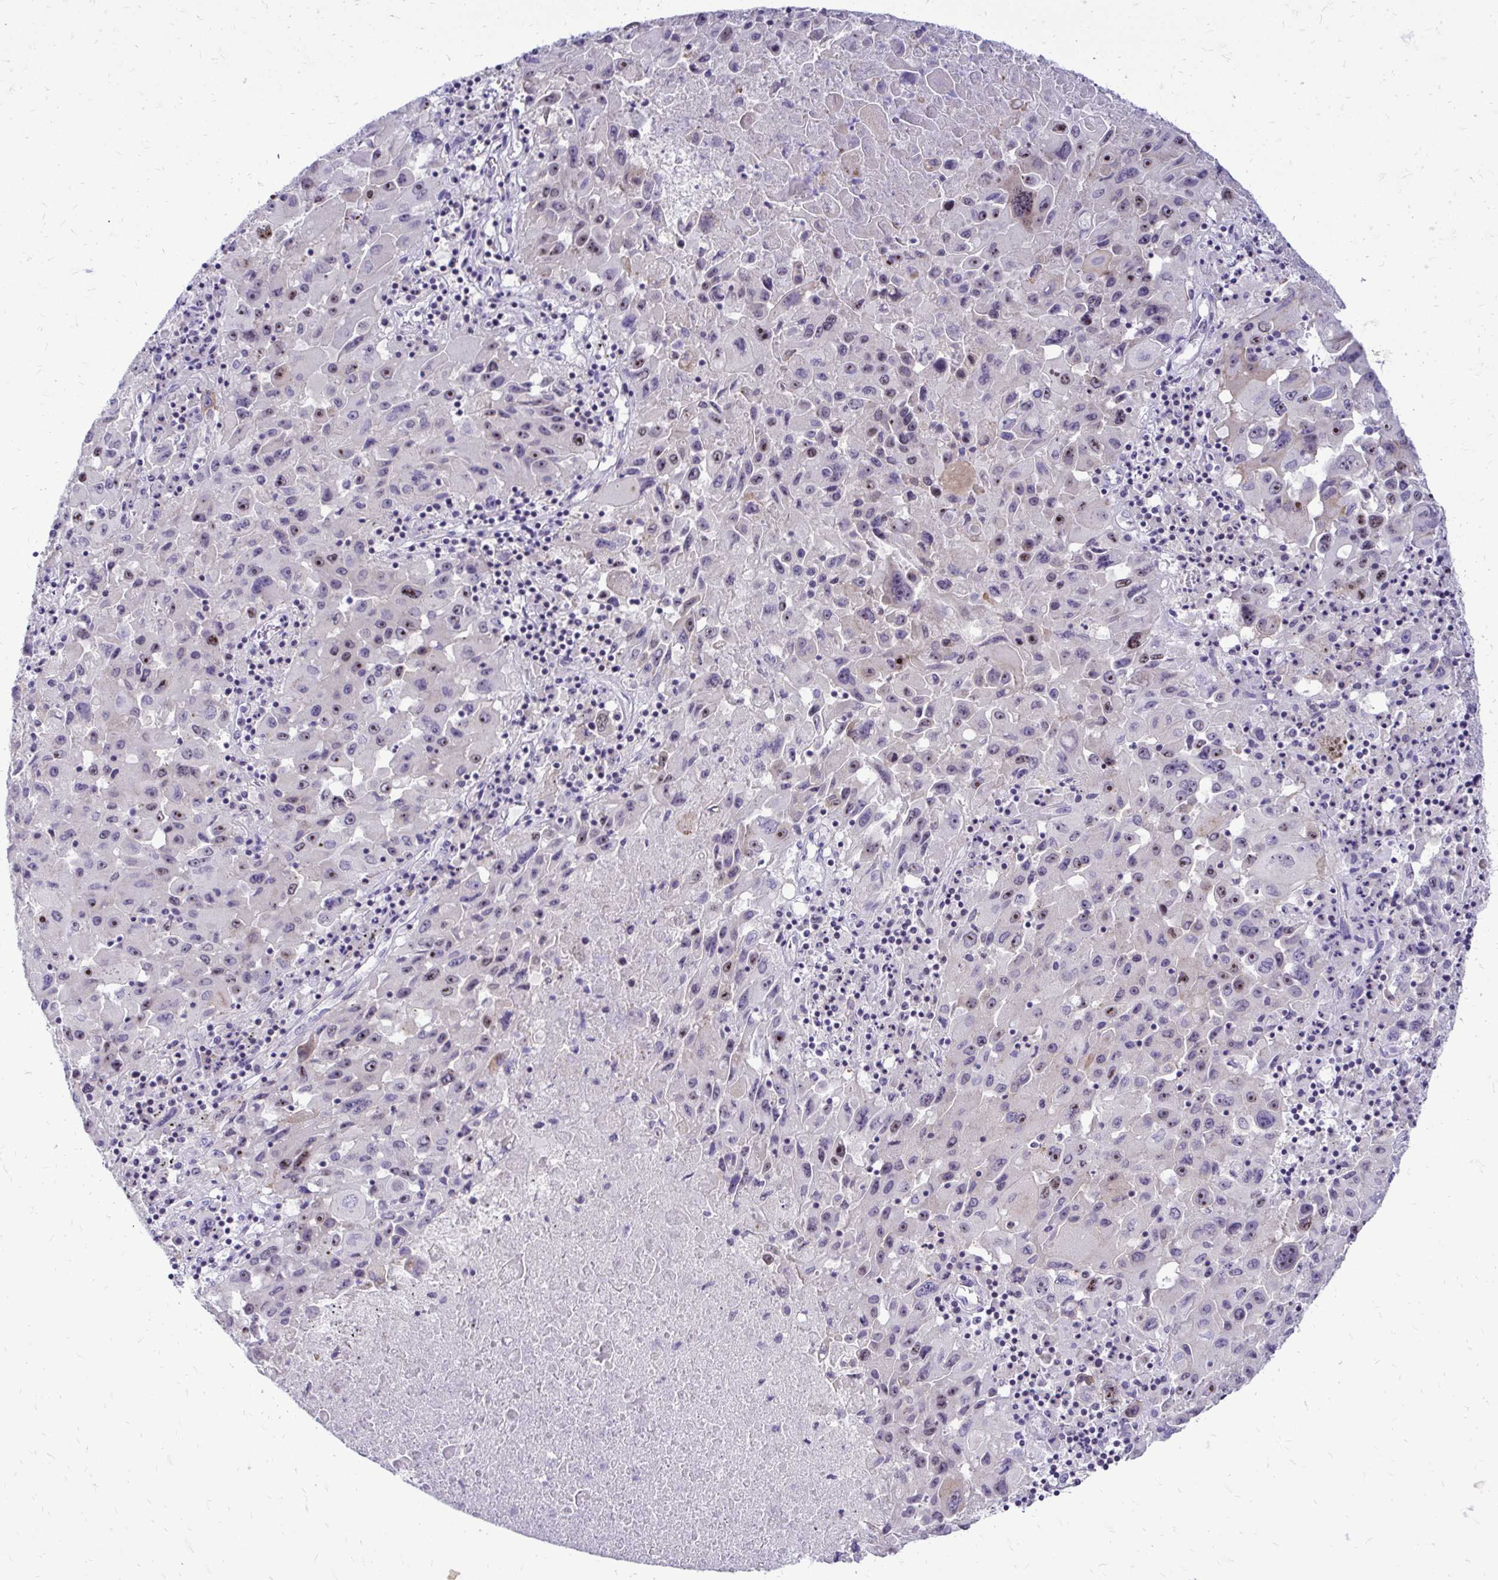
{"staining": {"intensity": "weak", "quantity": "<25%", "location": "nuclear"}, "tissue": "lung cancer", "cell_type": "Tumor cells", "image_type": "cancer", "snomed": [{"axis": "morphology", "description": "Squamous cell carcinoma, NOS"}, {"axis": "topography", "description": "Lung"}], "caption": "Human lung squamous cell carcinoma stained for a protein using immunohistochemistry demonstrates no staining in tumor cells.", "gene": "NIFK", "patient": {"sex": "male", "age": 63}}